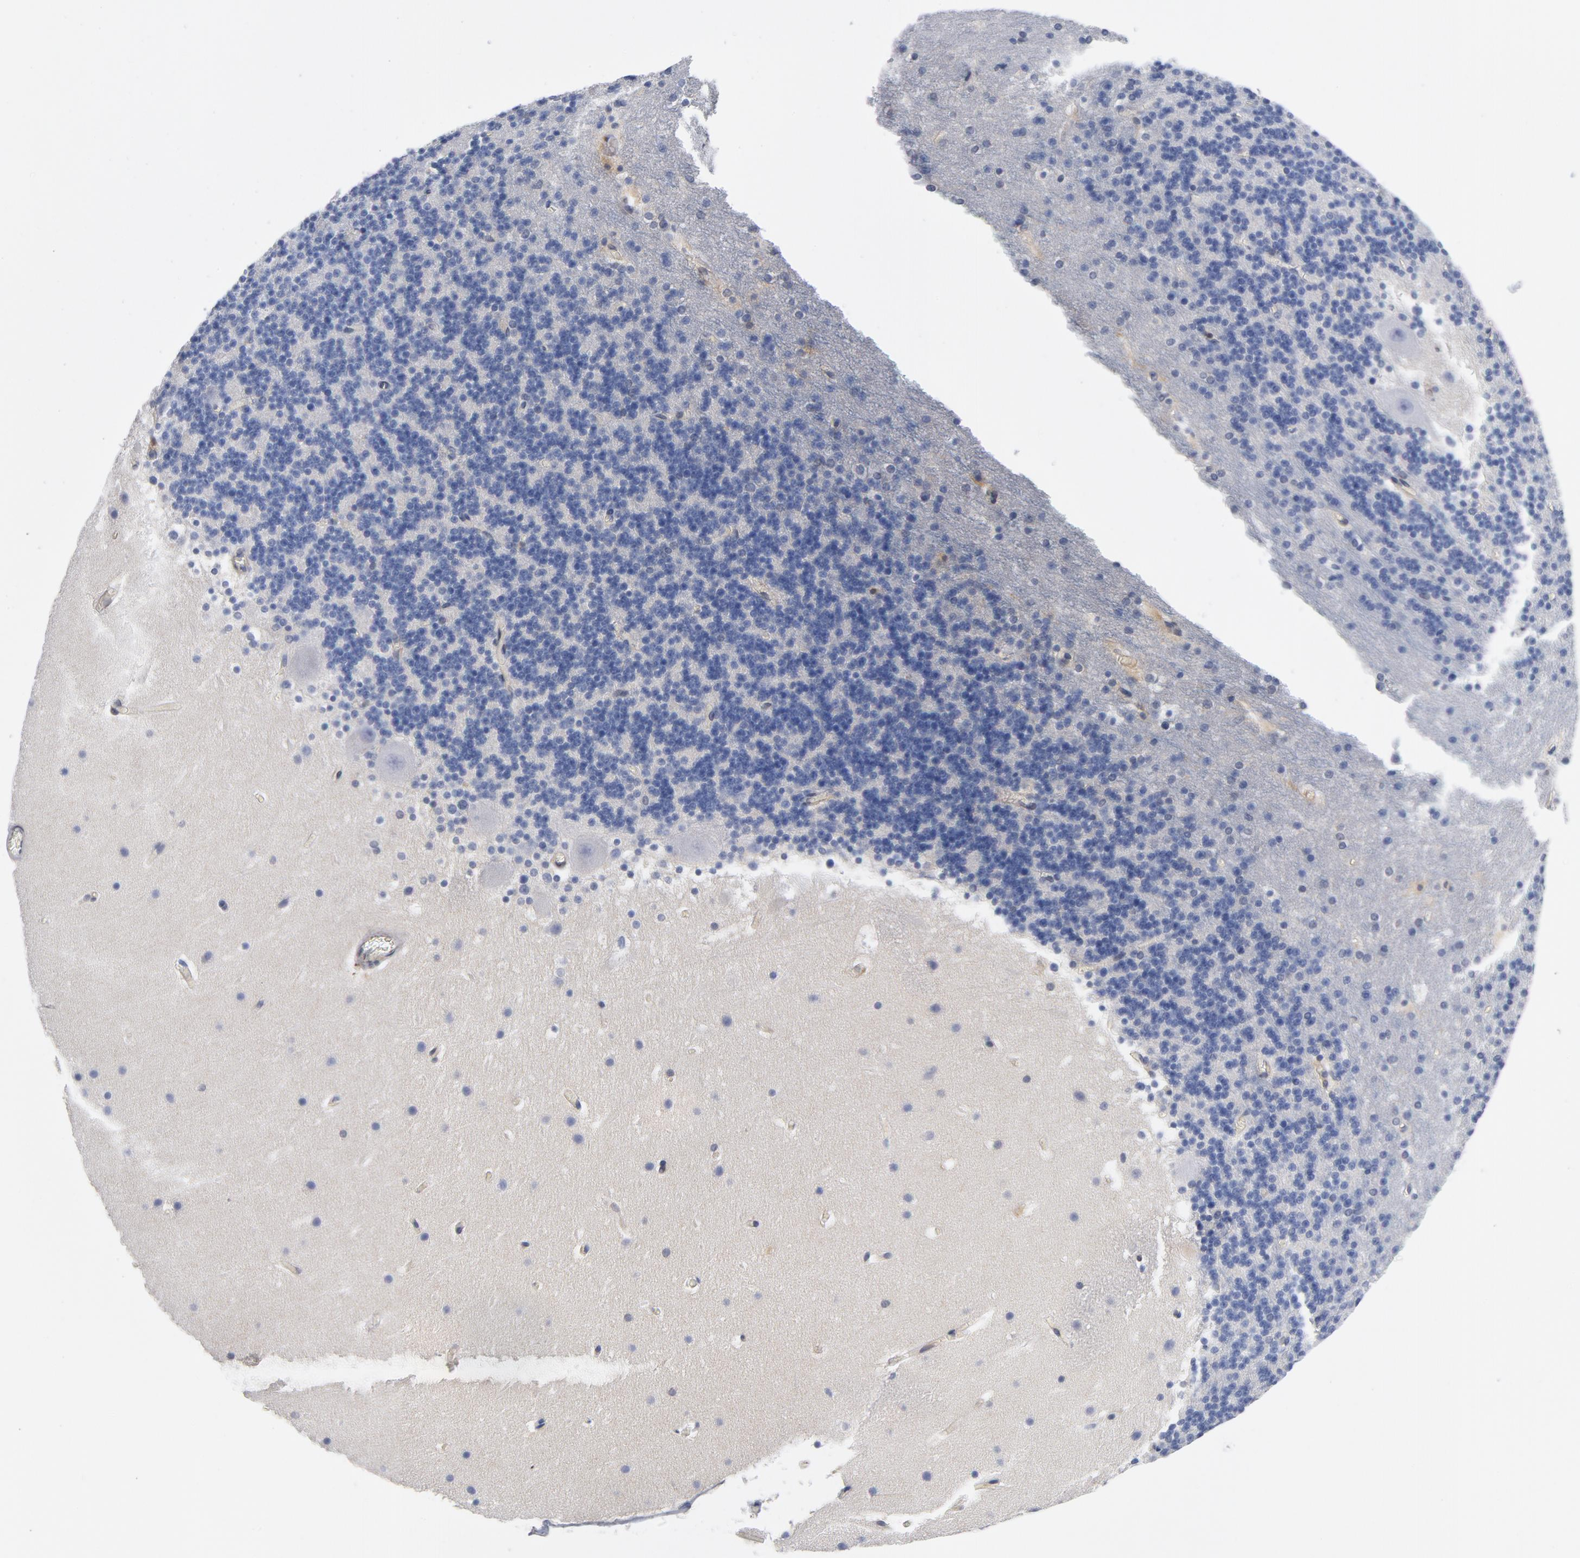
{"staining": {"intensity": "negative", "quantity": "none", "location": "none"}, "tissue": "cerebellum", "cell_type": "Cells in granular layer", "image_type": "normal", "snomed": [{"axis": "morphology", "description": "Normal tissue, NOS"}, {"axis": "topography", "description": "Cerebellum"}], "caption": "Immunohistochemical staining of normal human cerebellum demonstrates no significant positivity in cells in granular layer. Nuclei are stained in blue.", "gene": "TRADD", "patient": {"sex": "male", "age": 45}}